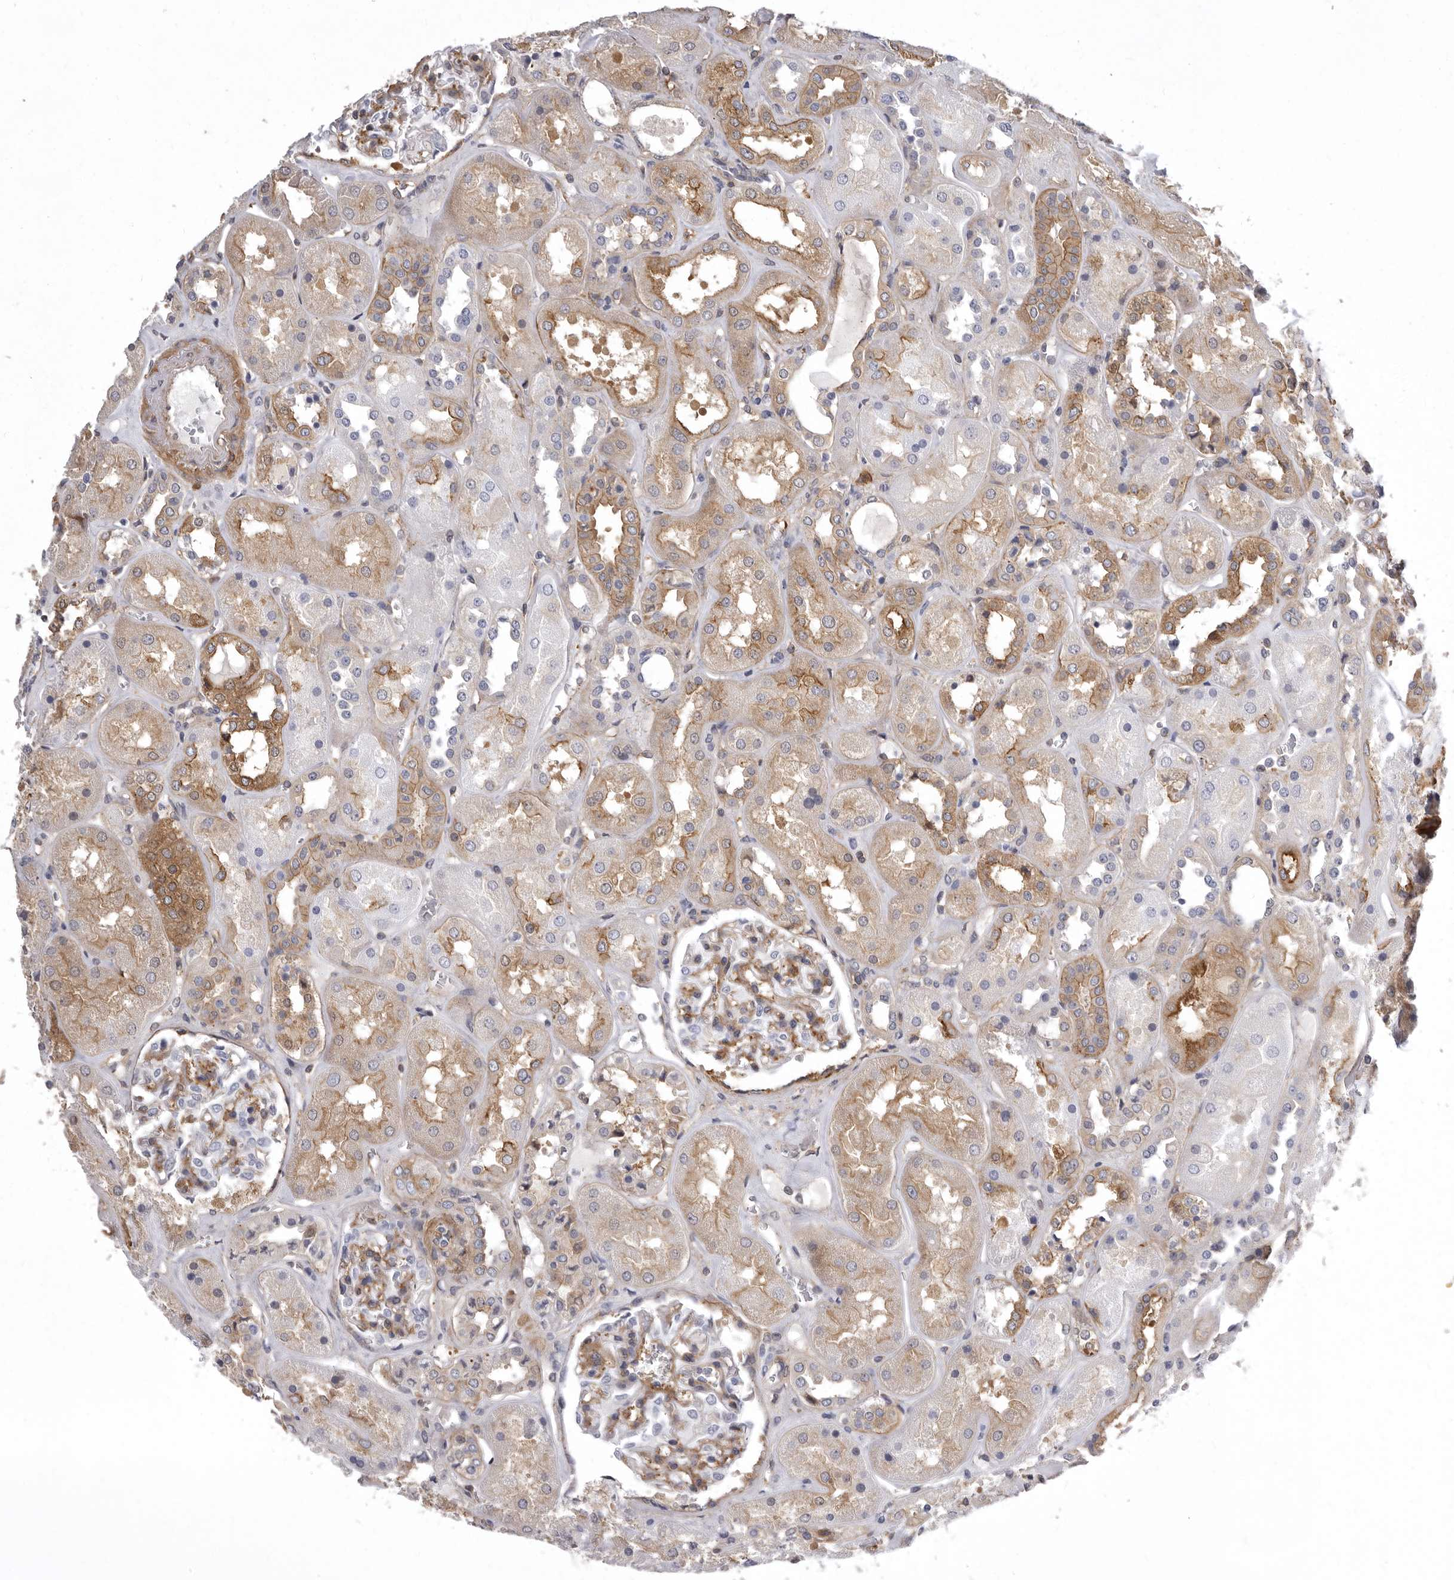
{"staining": {"intensity": "moderate", "quantity": "25%-75%", "location": "cytoplasmic/membranous"}, "tissue": "kidney", "cell_type": "Cells in glomeruli", "image_type": "normal", "snomed": [{"axis": "morphology", "description": "Normal tissue, NOS"}, {"axis": "topography", "description": "Kidney"}], "caption": "Immunohistochemistry image of normal kidney stained for a protein (brown), which reveals medium levels of moderate cytoplasmic/membranous positivity in approximately 25%-75% of cells in glomeruli.", "gene": "ENAH", "patient": {"sex": "male", "age": 70}}